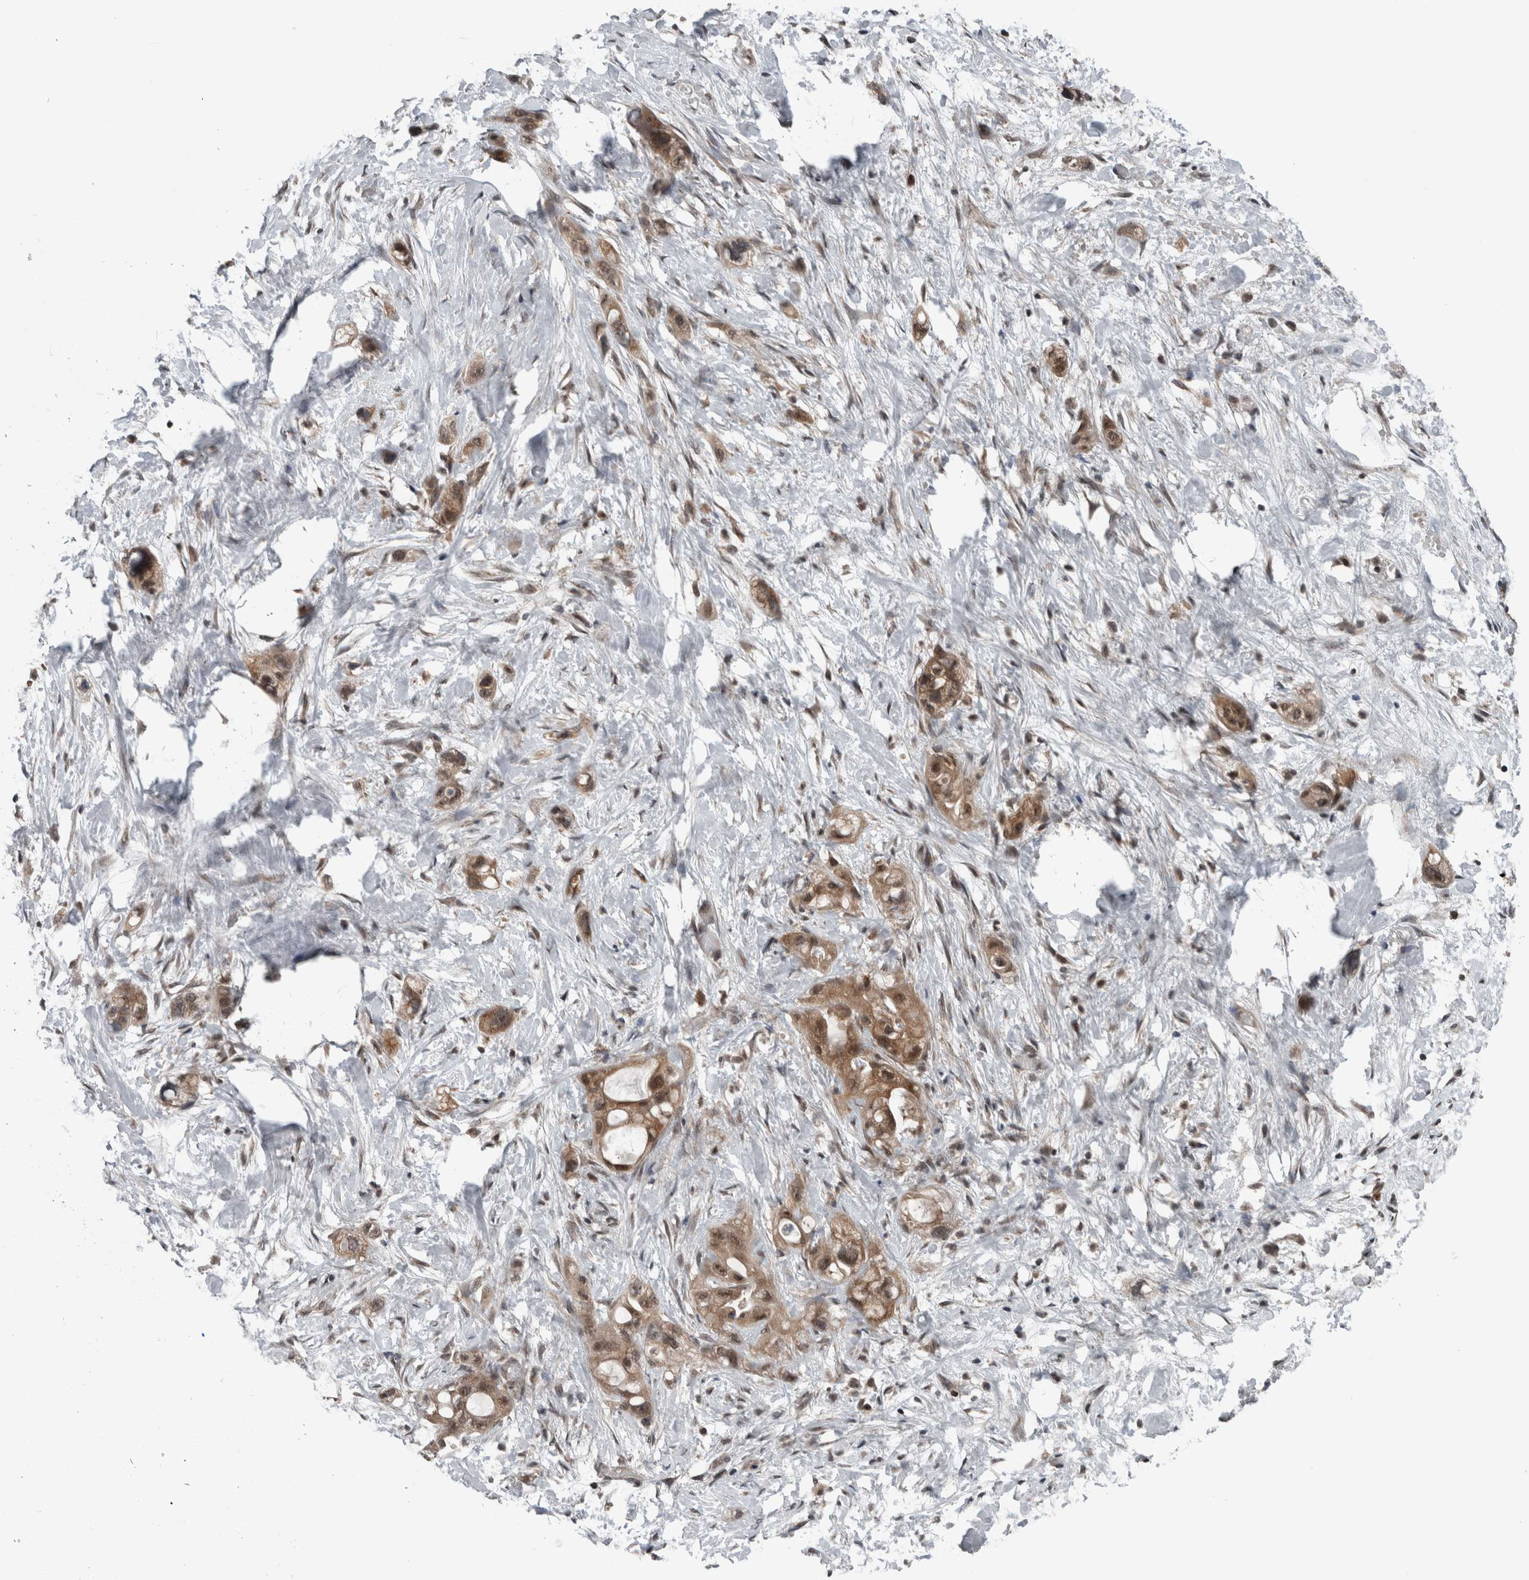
{"staining": {"intensity": "moderate", "quantity": ">75%", "location": "cytoplasmic/membranous,nuclear"}, "tissue": "stomach cancer", "cell_type": "Tumor cells", "image_type": "cancer", "snomed": [{"axis": "morphology", "description": "Adenocarcinoma, NOS"}, {"axis": "topography", "description": "Stomach"}, {"axis": "topography", "description": "Stomach, lower"}], "caption": "A brown stain shows moderate cytoplasmic/membranous and nuclear staining of a protein in human adenocarcinoma (stomach) tumor cells.", "gene": "ENY2", "patient": {"sex": "female", "age": 48}}